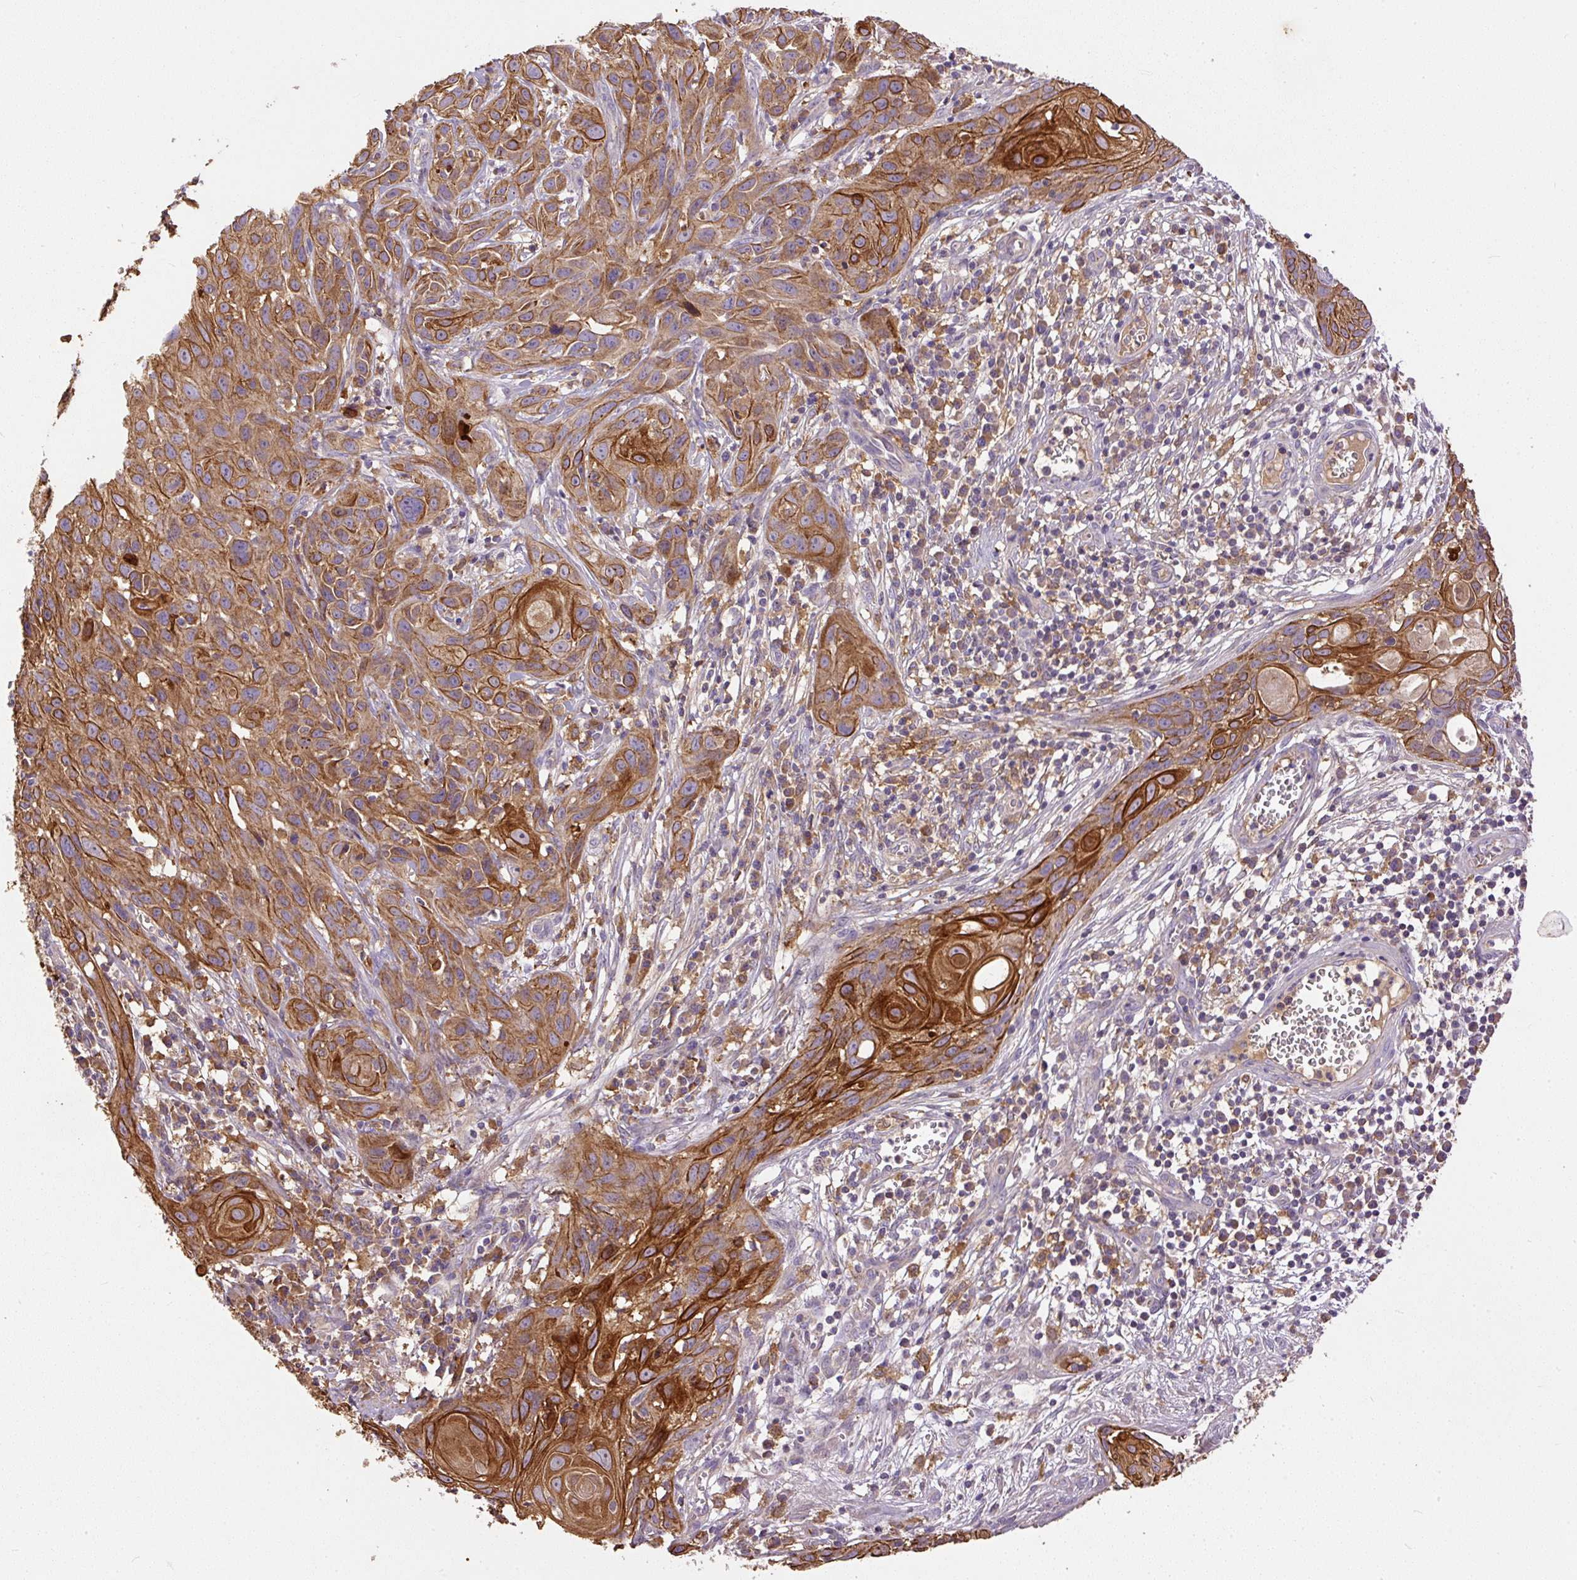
{"staining": {"intensity": "moderate", "quantity": ">75%", "location": "cytoplasmic/membranous"}, "tissue": "skin cancer", "cell_type": "Tumor cells", "image_type": "cancer", "snomed": [{"axis": "morphology", "description": "Squamous cell carcinoma, NOS"}, {"axis": "topography", "description": "Skin"}, {"axis": "topography", "description": "Vulva"}], "caption": "Immunohistochemistry (DAB) staining of human skin squamous cell carcinoma exhibits moderate cytoplasmic/membranous protein staining in about >75% of tumor cells.", "gene": "DAPK1", "patient": {"sex": "female", "age": 83}}